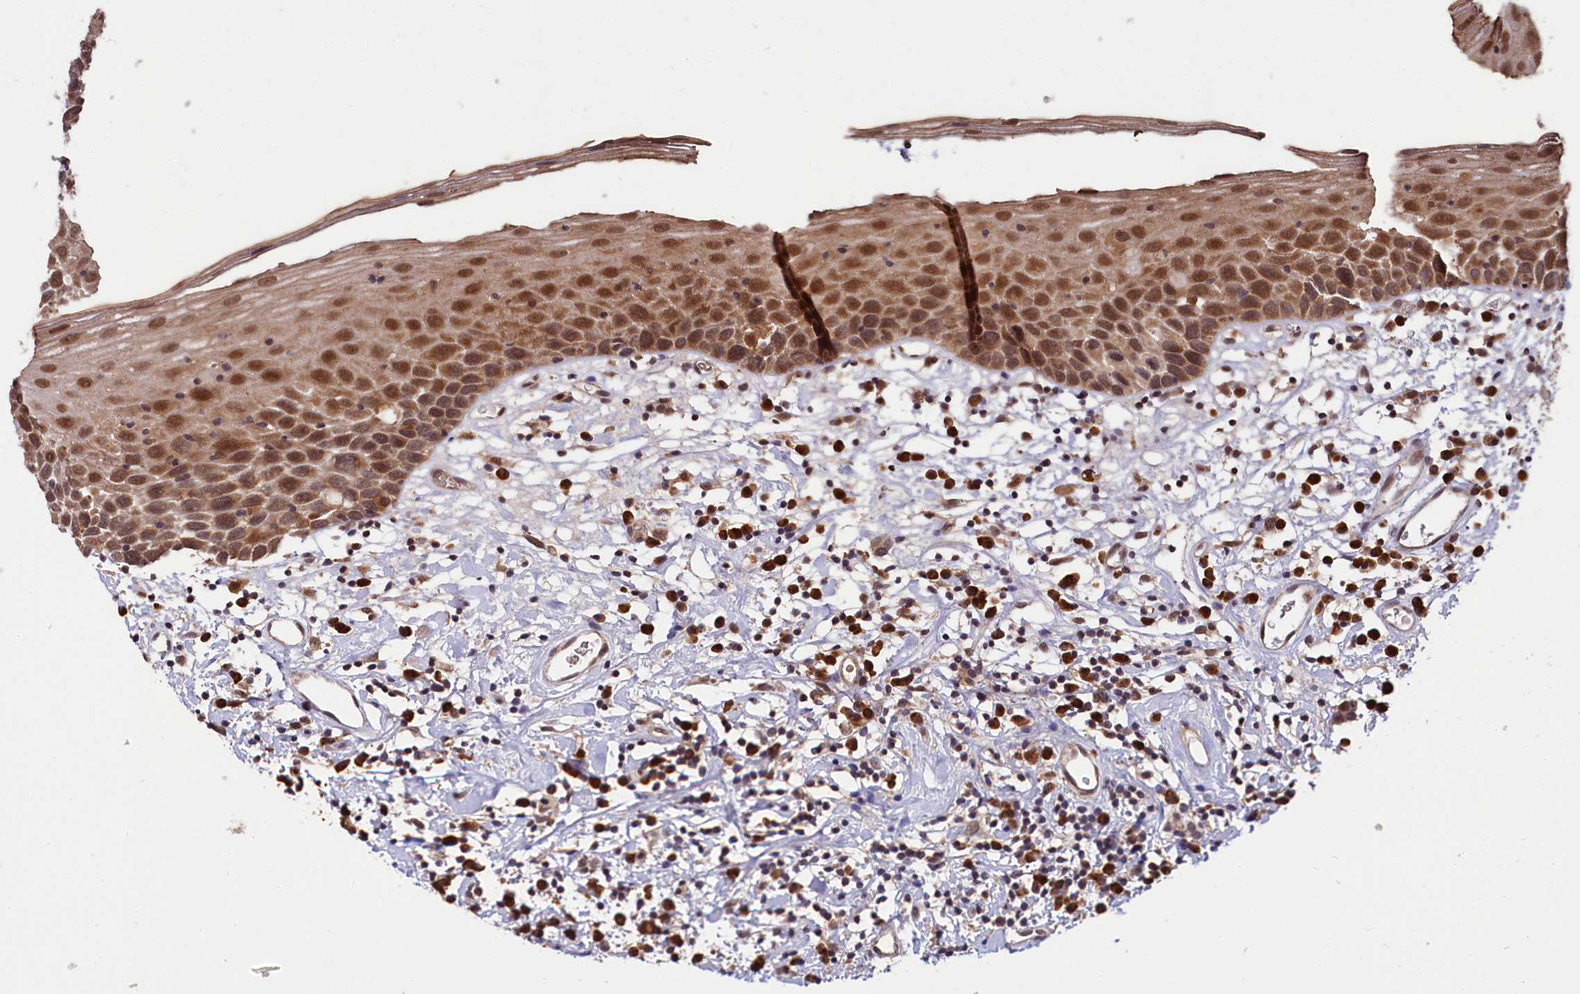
{"staining": {"intensity": "moderate", "quantity": ">75%", "location": "cytoplasmic/membranous,nuclear"}, "tissue": "oral mucosa", "cell_type": "Squamous epithelial cells", "image_type": "normal", "snomed": [{"axis": "morphology", "description": "Normal tissue, NOS"}, {"axis": "topography", "description": "Oral tissue"}], "caption": "Immunohistochemistry (IHC) of unremarkable human oral mucosa displays medium levels of moderate cytoplasmic/membranous,nuclear positivity in about >75% of squamous epithelial cells.", "gene": "UBE3A", "patient": {"sex": "male", "age": 74}}